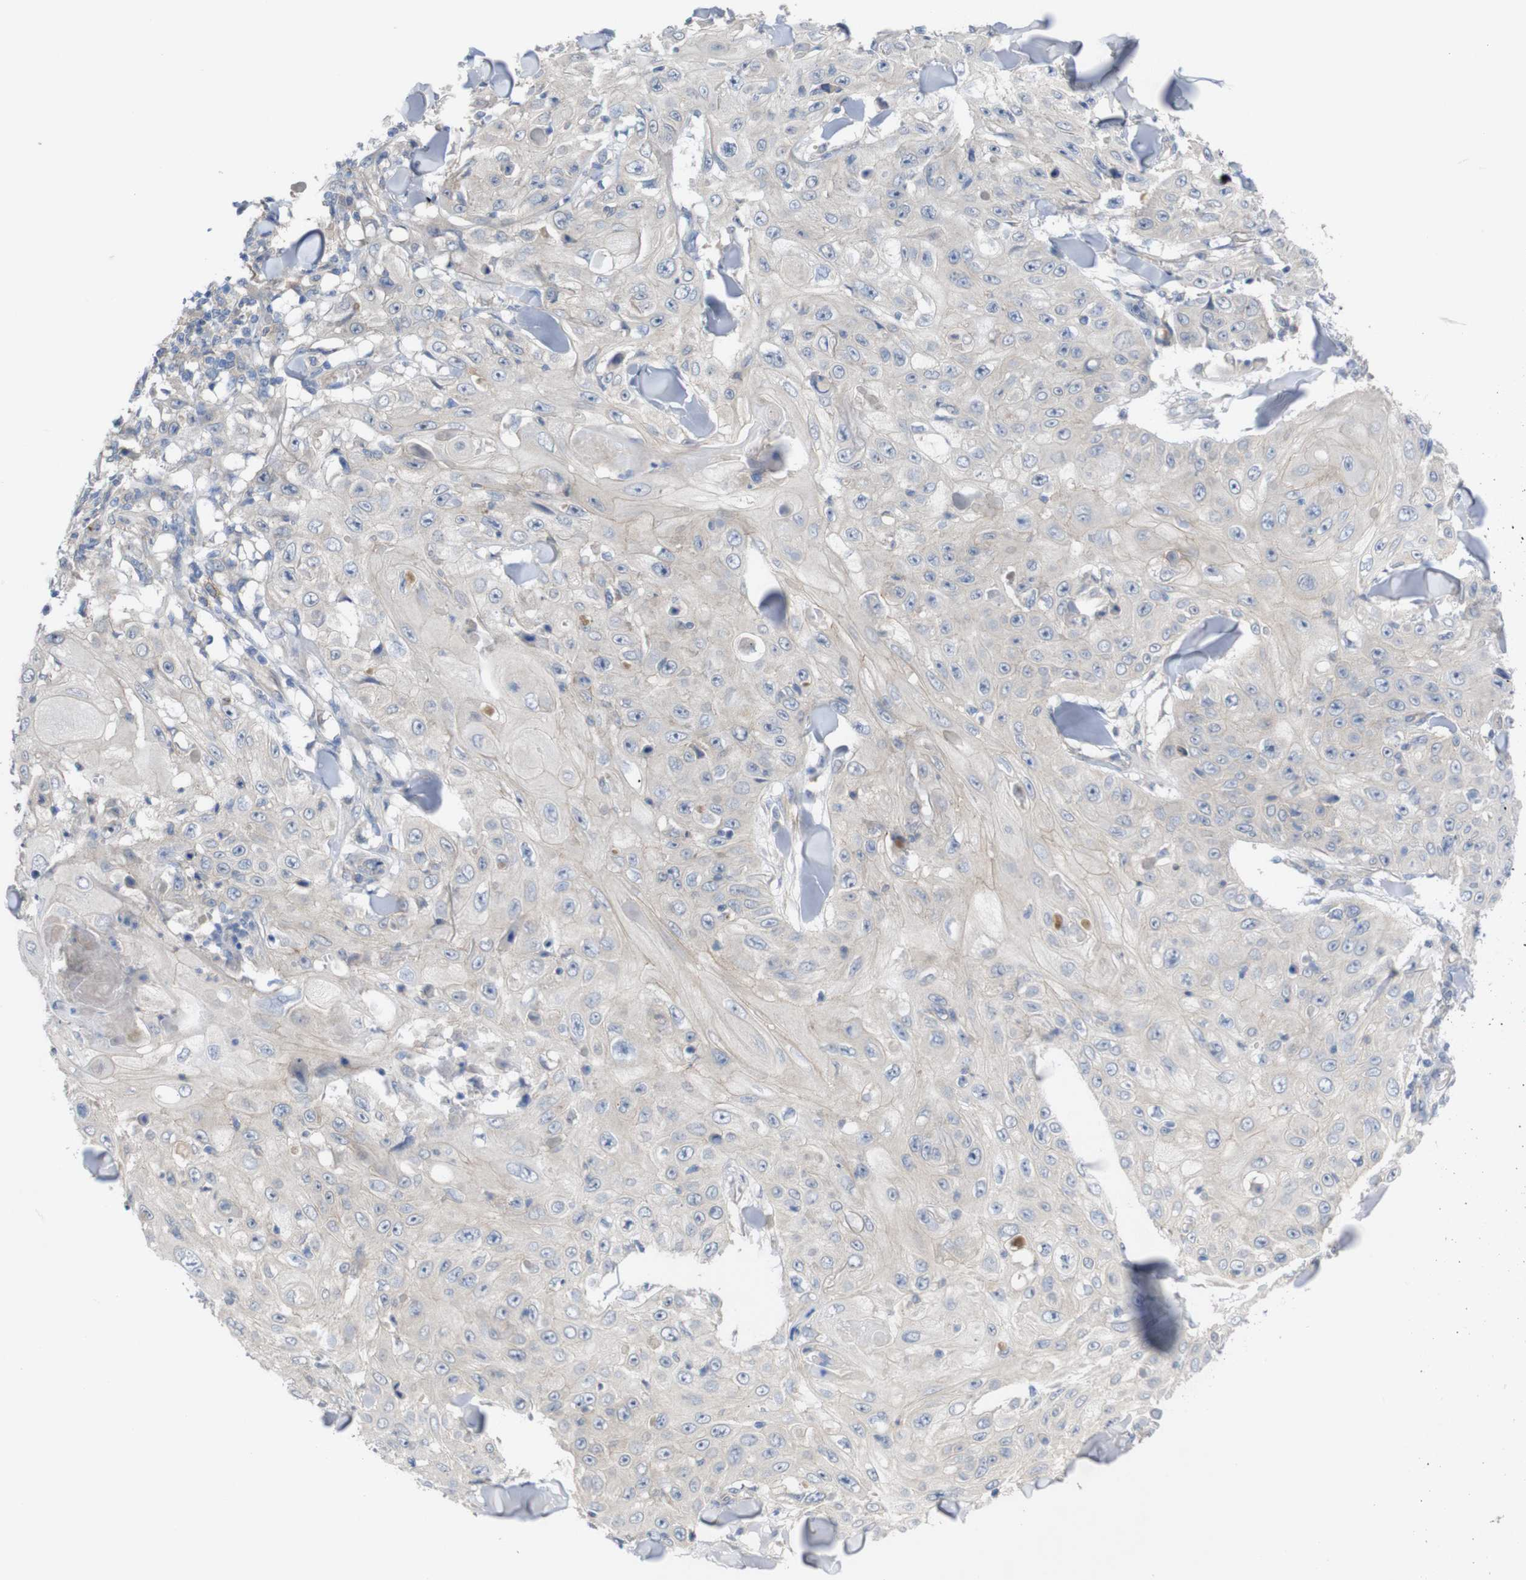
{"staining": {"intensity": "weak", "quantity": "<25%", "location": "cytoplasmic/membranous"}, "tissue": "skin cancer", "cell_type": "Tumor cells", "image_type": "cancer", "snomed": [{"axis": "morphology", "description": "Squamous cell carcinoma, NOS"}, {"axis": "topography", "description": "Skin"}], "caption": "Immunohistochemistry photomicrograph of neoplastic tissue: squamous cell carcinoma (skin) stained with DAB shows no significant protein positivity in tumor cells.", "gene": "KIDINS220", "patient": {"sex": "male", "age": 86}}